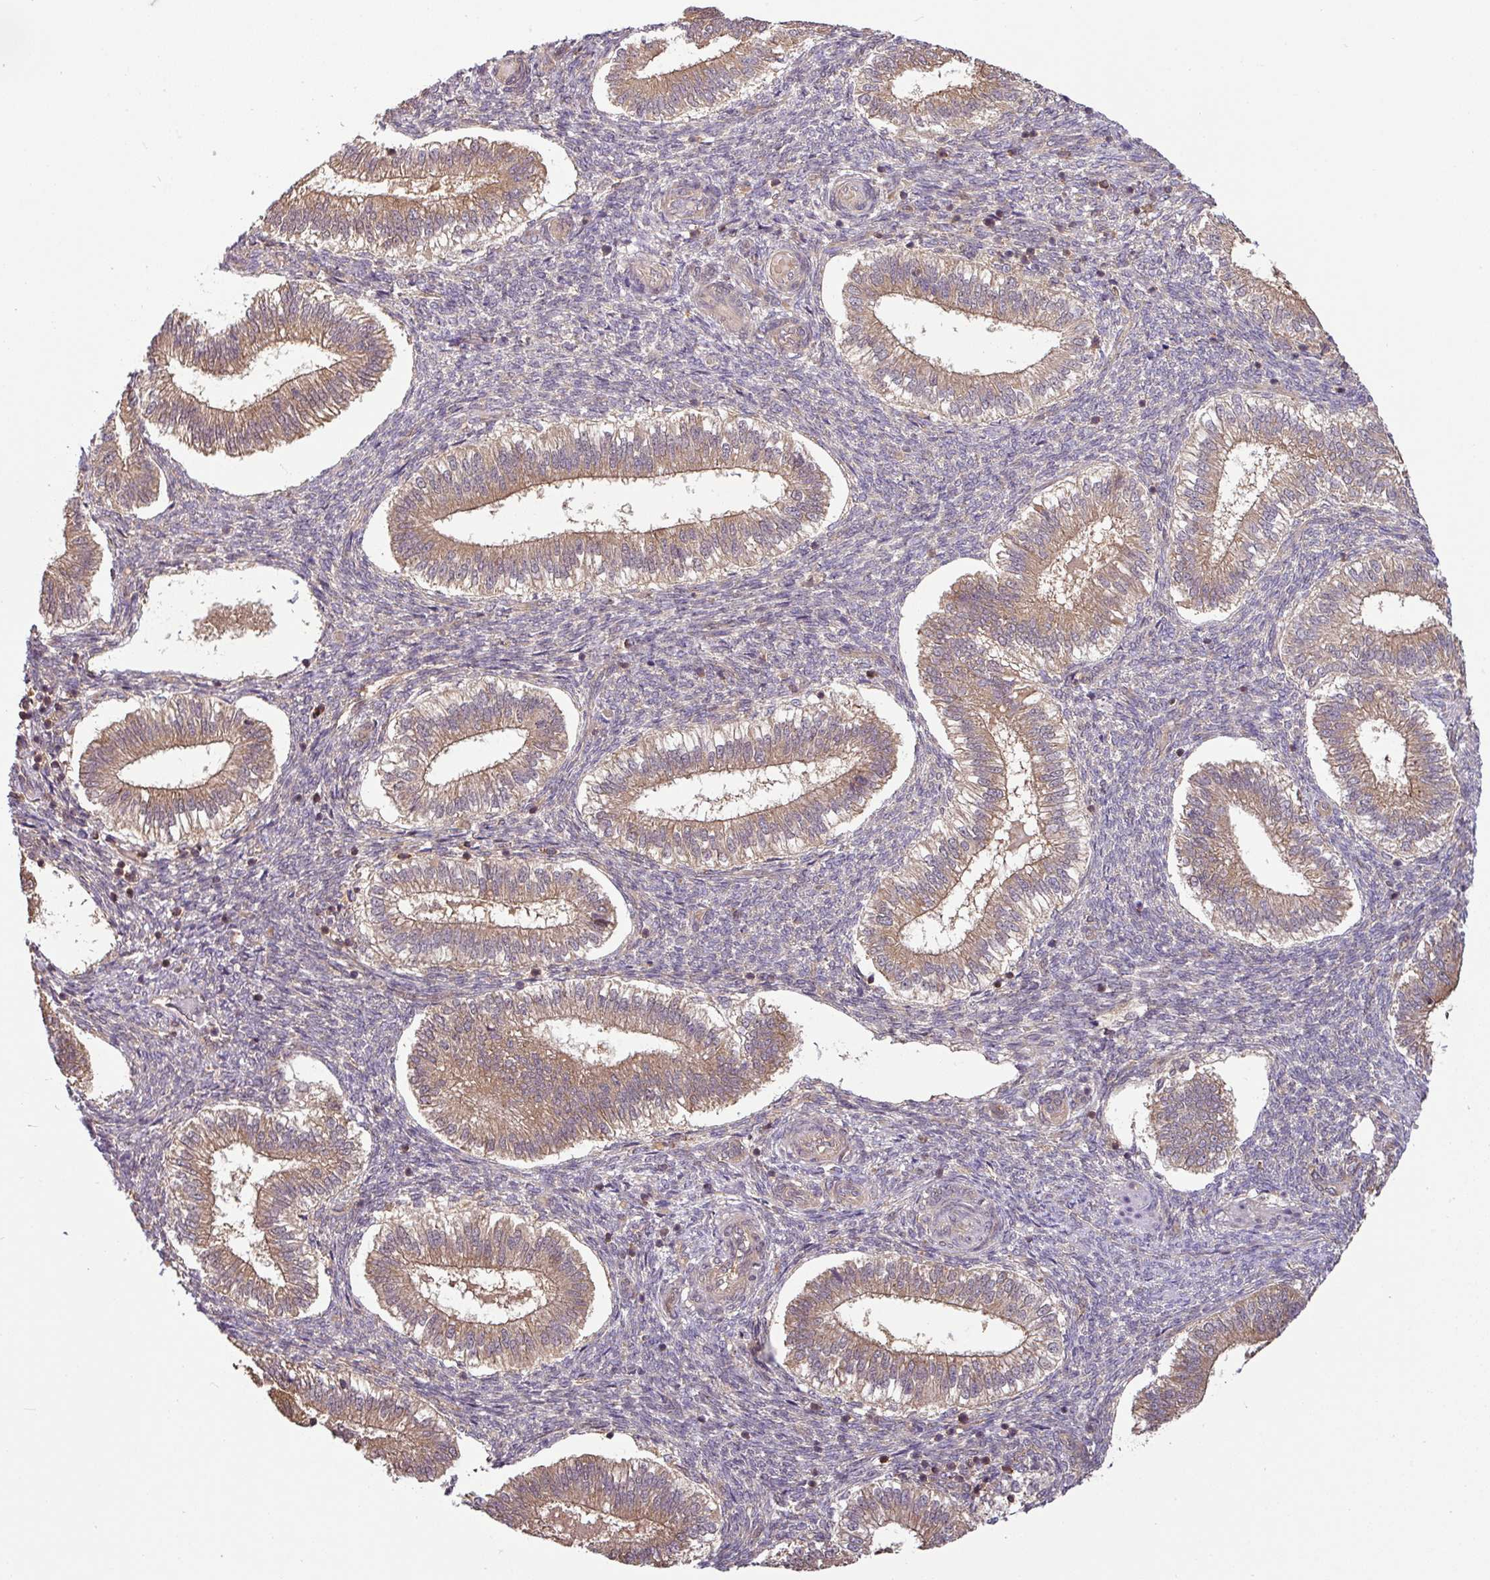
{"staining": {"intensity": "weak", "quantity": "25%-75%", "location": "cytoplasmic/membranous"}, "tissue": "endometrium", "cell_type": "Cells in endometrial stroma", "image_type": "normal", "snomed": [{"axis": "morphology", "description": "Normal tissue, NOS"}, {"axis": "topography", "description": "Endometrium"}], "caption": "Brown immunohistochemical staining in normal endometrium exhibits weak cytoplasmic/membranous staining in about 25%-75% of cells in endometrial stroma. (DAB (3,3'-diaminobenzidine) IHC with brightfield microscopy, high magnification).", "gene": "SHB", "patient": {"sex": "female", "age": 25}}